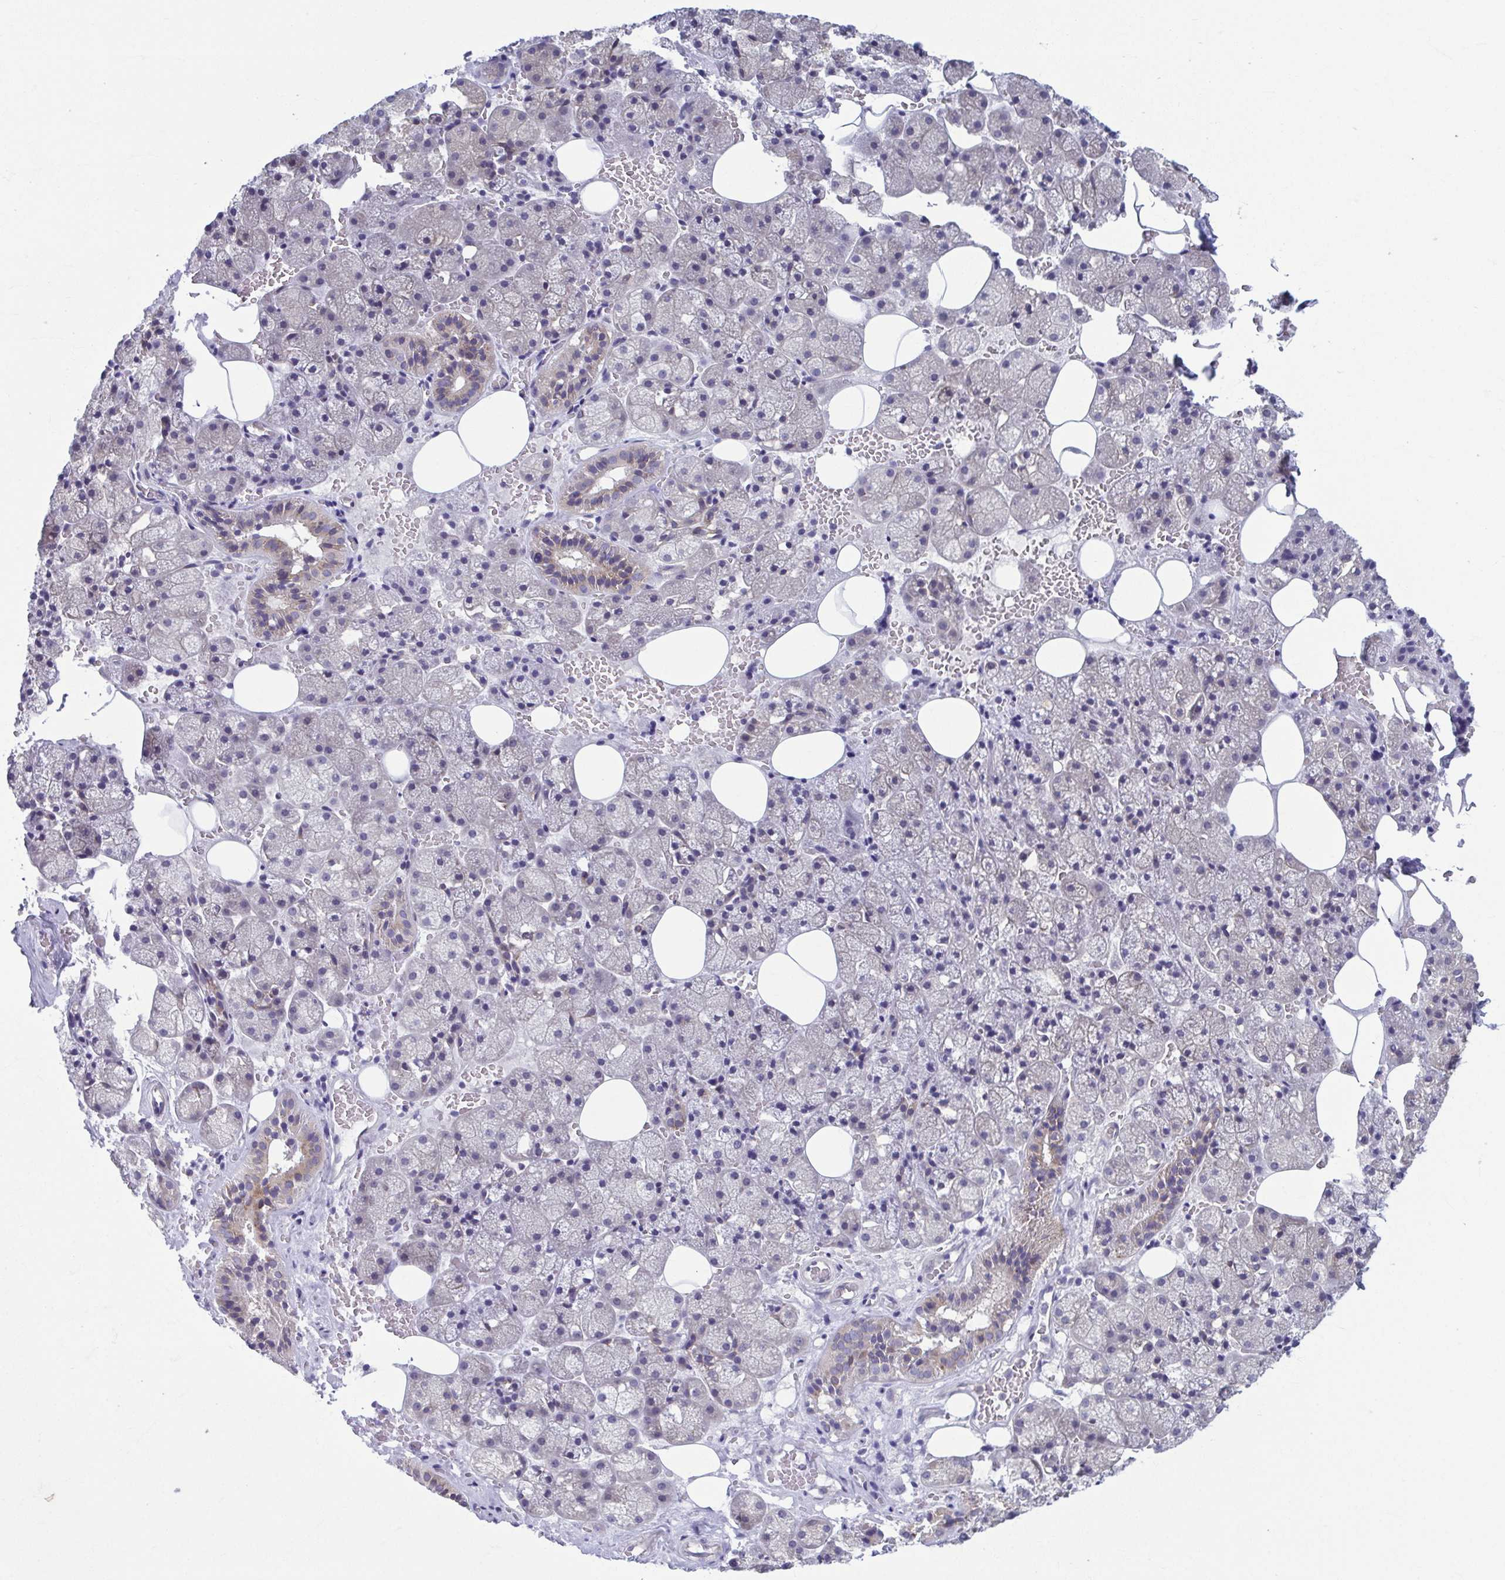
{"staining": {"intensity": "moderate", "quantity": "<25%", "location": "cytoplasmic/membranous"}, "tissue": "salivary gland", "cell_type": "Glandular cells", "image_type": "normal", "snomed": [{"axis": "morphology", "description": "Normal tissue, NOS"}, {"axis": "topography", "description": "Salivary gland"}, {"axis": "topography", "description": "Peripheral nerve tissue"}], "caption": "Immunohistochemistry (DAB) staining of benign human salivary gland demonstrates moderate cytoplasmic/membranous protein expression in about <25% of glandular cells. Using DAB (3,3'-diaminobenzidine) (brown) and hematoxylin (blue) stains, captured at high magnification using brightfield microscopy.", "gene": "TMEM108", "patient": {"sex": "male", "age": 38}}